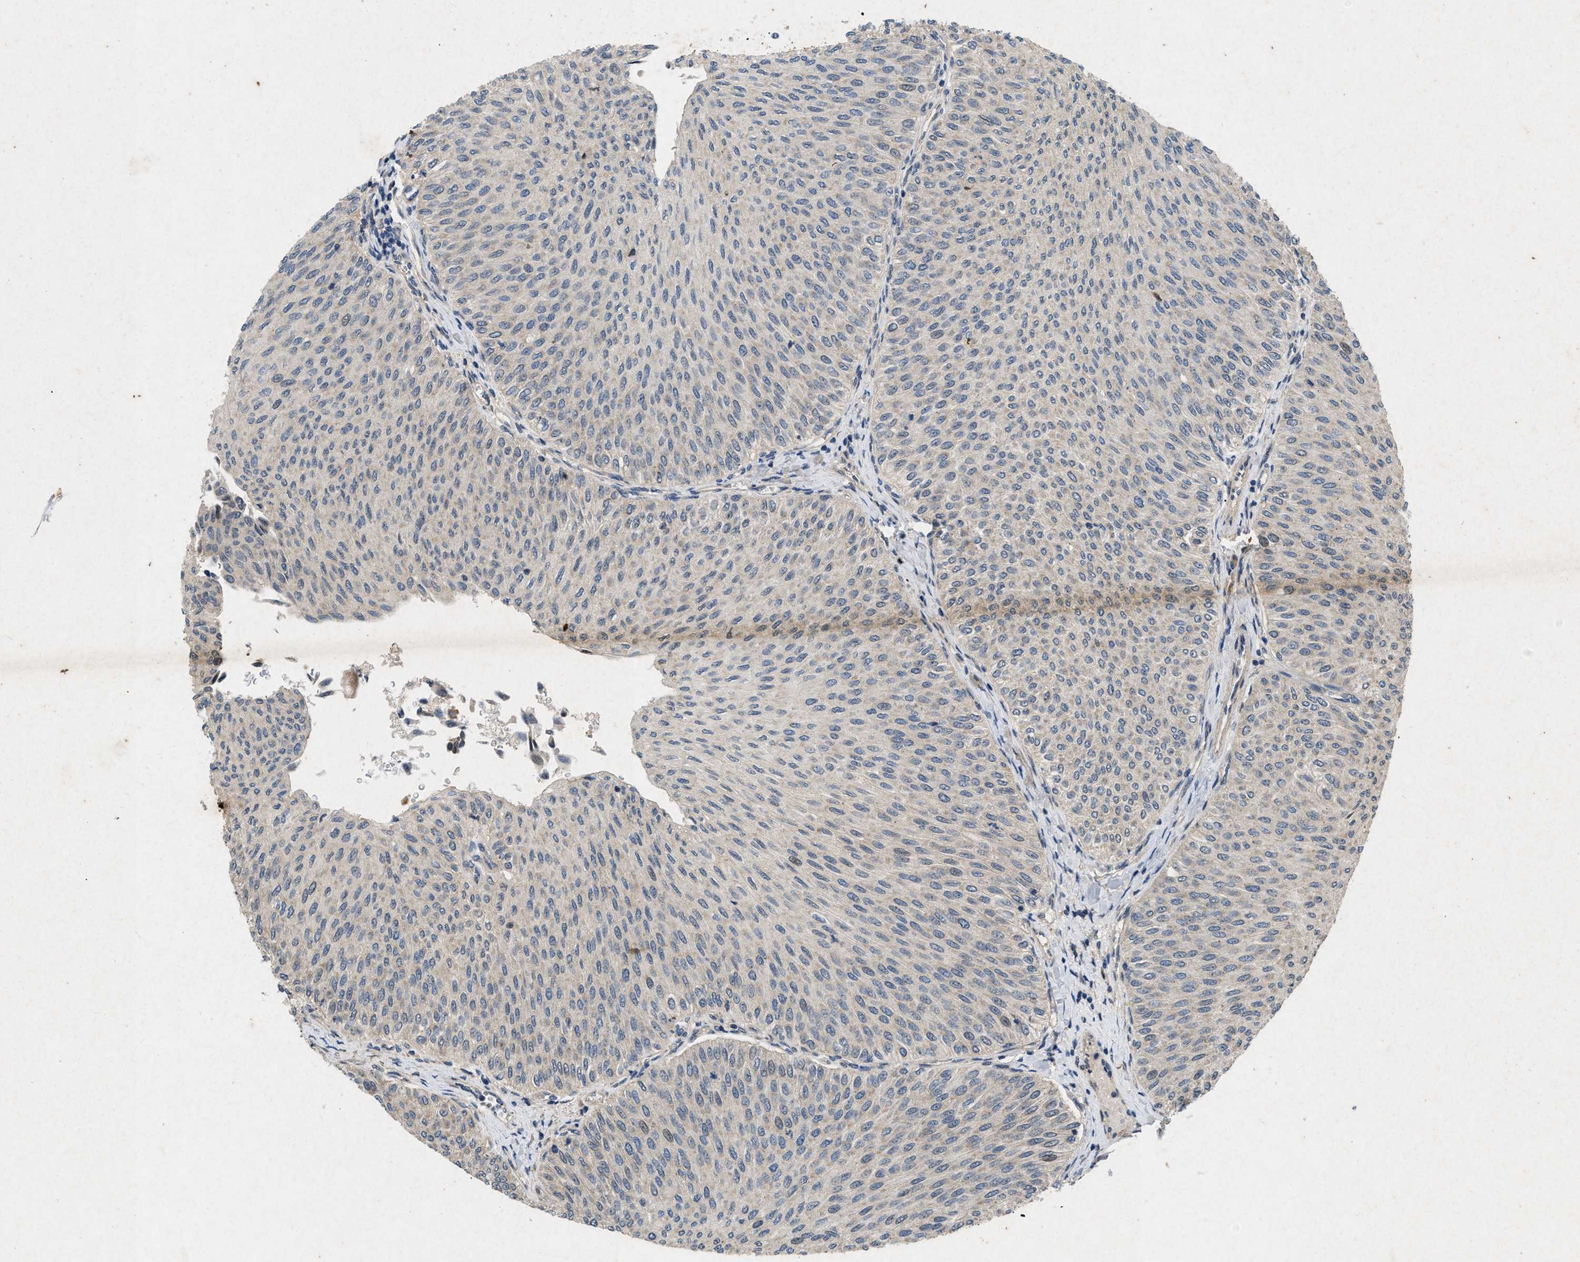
{"staining": {"intensity": "negative", "quantity": "none", "location": "none"}, "tissue": "urothelial cancer", "cell_type": "Tumor cells", "image_type": "cancer", "snomed": [{"axis": "morphology", "description": "Urothelial carcinoma, Low grade"}, {"axis": "topography", "description": "Urinary bladder"}], "caption": "The histopathology image reveals no significant expression in tumor cells of low-grade urothelial carcinoma. (Immunohistochemistry, brightfield microscopy, high magnification).", "gene": "PRKG2", "patient": {"sex": "male", "age": 78}}